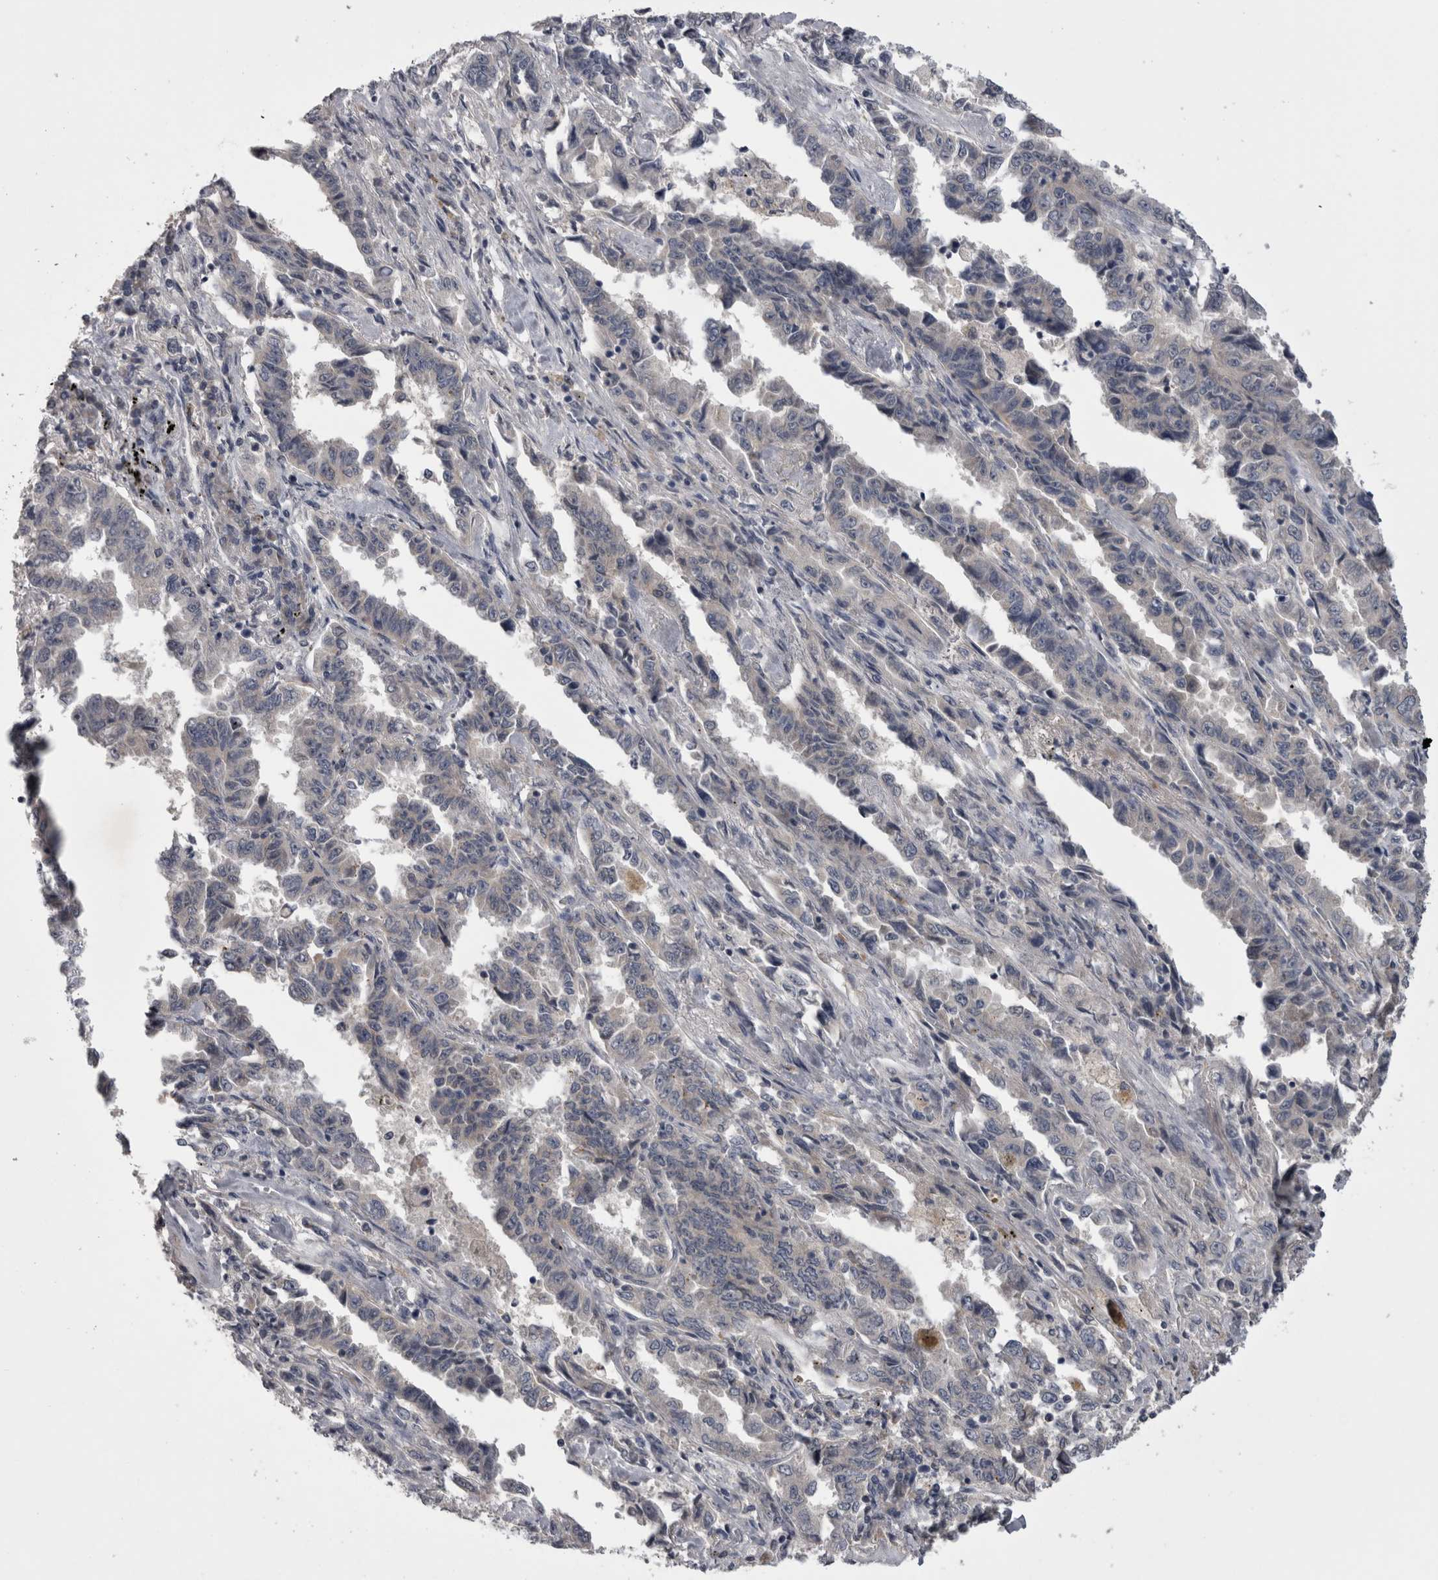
{"staining": {"intensity": "negative", "quantity": "none", "location": "none"}, "tissue": "lung cancer", "cell_type": "Tumor cells", "image_type": "cancer", "snomed": [{"axis": "morphology", "description": "Adenocarcinoma, NOS"}, {"axis": "topography", "description": "Lung"}], "caption": "DAB immunohistochemical staining of human lung cancer displays no significant staining in tumor cells.", "gene": "ZNF114", "patient": {"sex": "female", "age": 51}}